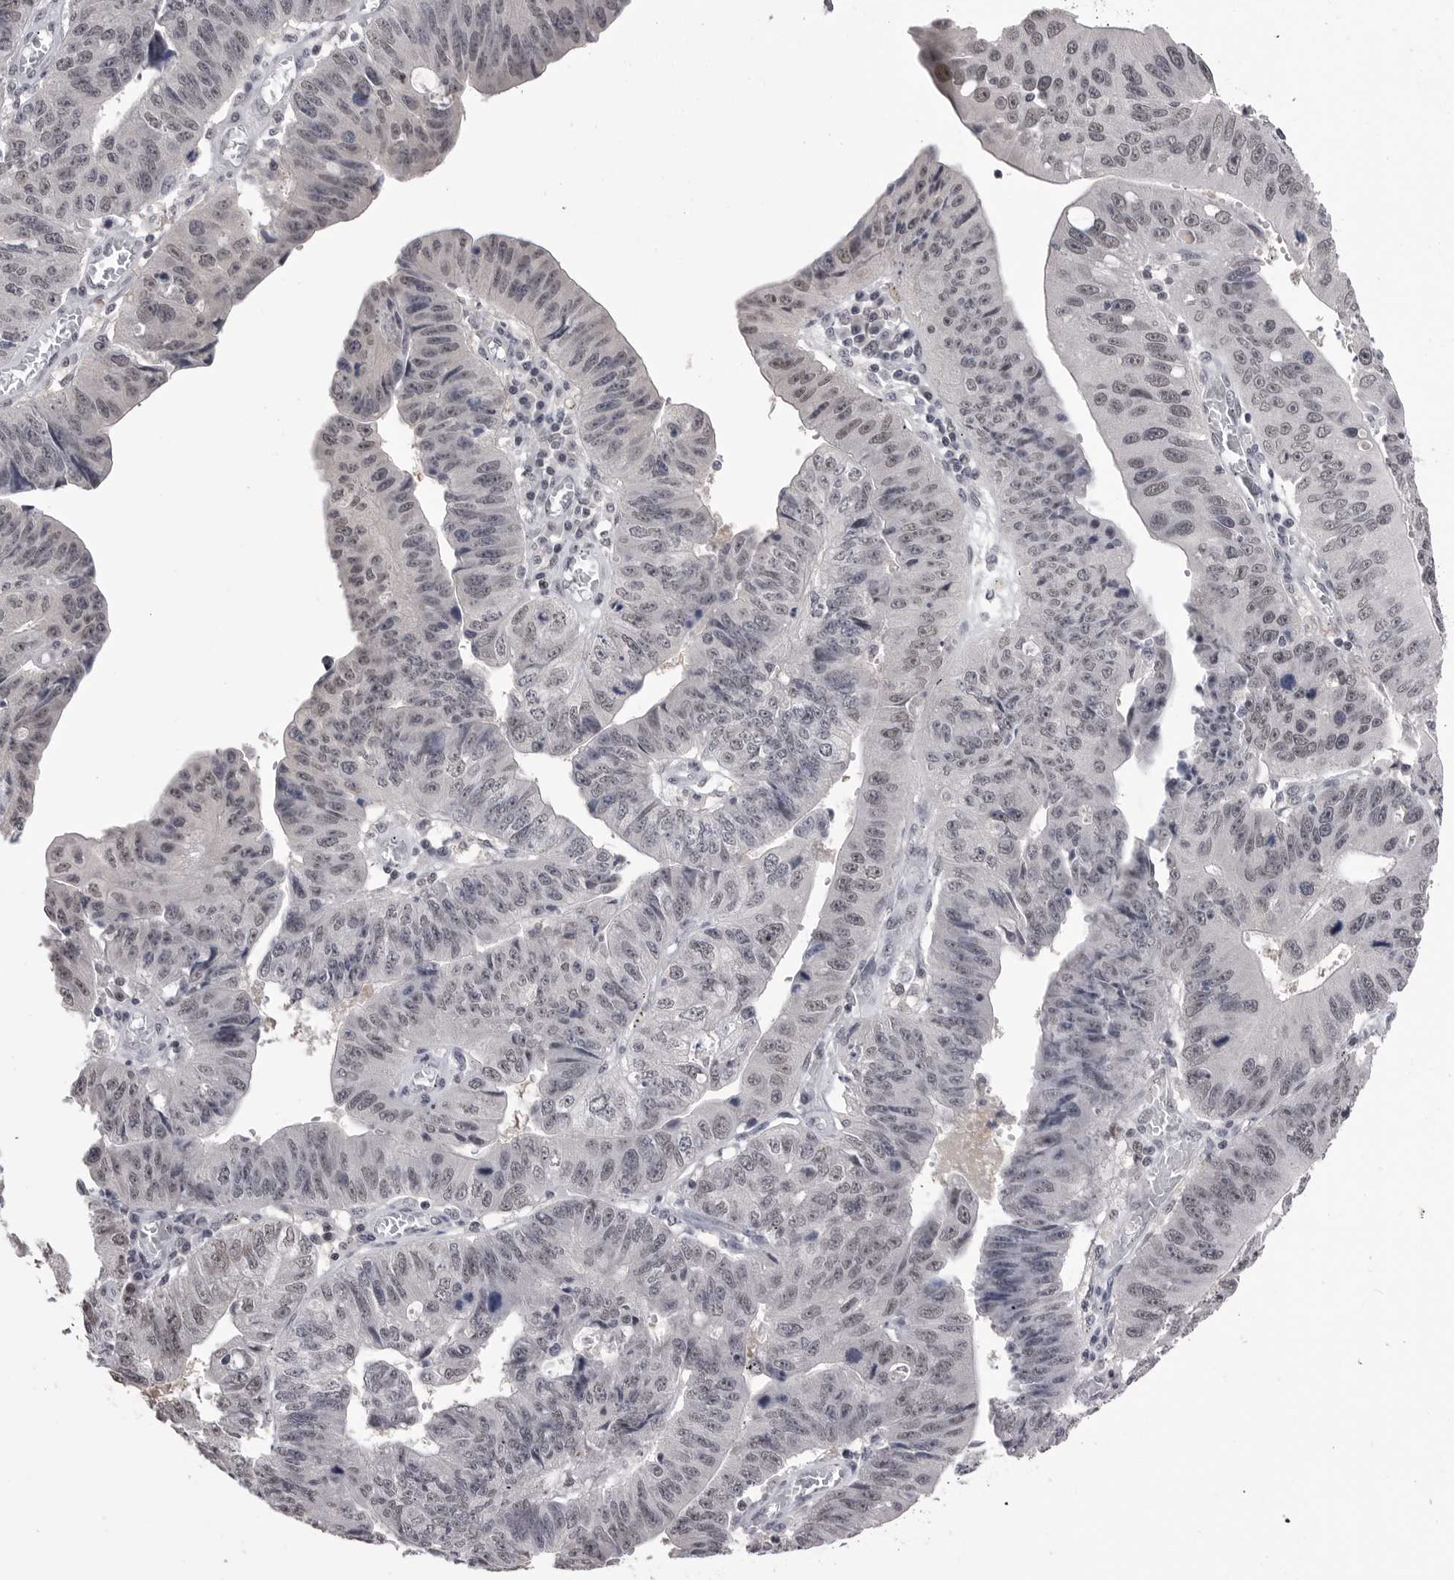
{"staining": {"intensity": "weak", "quantity": "25%-75%", "location": "nuclear"}, "tissue": "stomach cancer", "cell_type": "Tumor cells", "image_type": "cancer", "snomed": [{"axis": "morphology", "description": "Adenocarcinoma, NOS"}, {"axis": "topography", "description": "Stomach"}], "caption": "IHC histopathology image of neoplastic tissue: adenocarcinoma (stomach) stained using immunohistochemistry reveals low levels of weak protein expression localized specifically in the nuclear of tumor cells, appearing as a nuclear brown color.", "gene": "DLG2", "patient": {"sex": "male", "age": 59}}